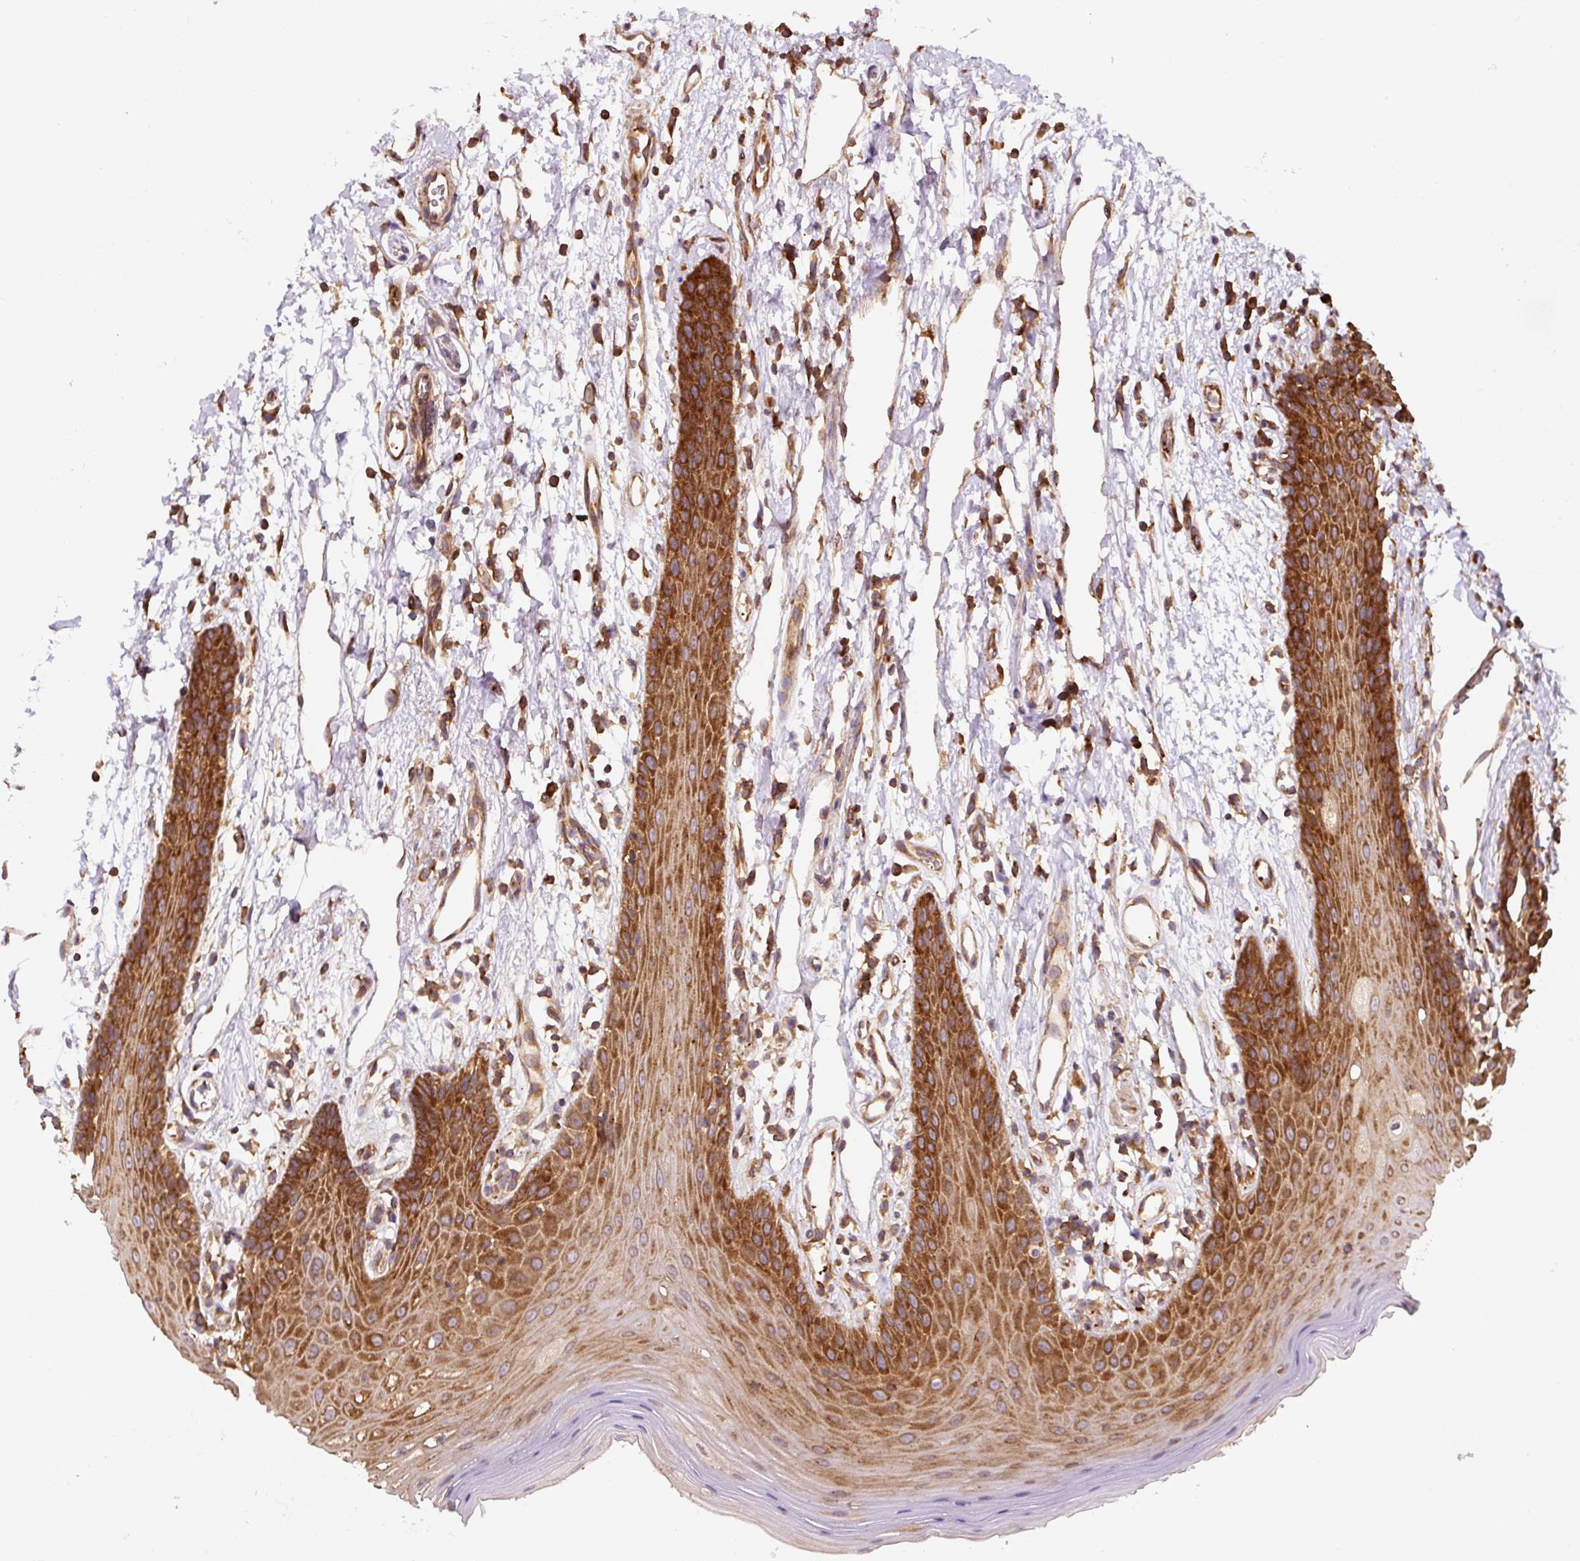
{"staining": {"intensity": "strong", "quantity": ">75%", "location": "cytoplasmic/membranous"}, "tissue": "oral mucosa", "cell_type": "Squamous epithelial cells", "image_type": "normal", "snomed": [{"axis": "morphology", "description": "Normal tissue, NOS"}, {"axis": "topography", "description": "Oral tissue"}, {"axis": "topography", "description": "Tounge, NOS"}], "caption": "A high-resolution histopathology image shows IHC staining of unremarkable oral mucosa, which exhibits strong cytoplasmic/membranous positivity in approximately >75% of squamous epithelial cells.", "gene": "EIF2S2", "patient": {"sex": "female", "age": 59}}